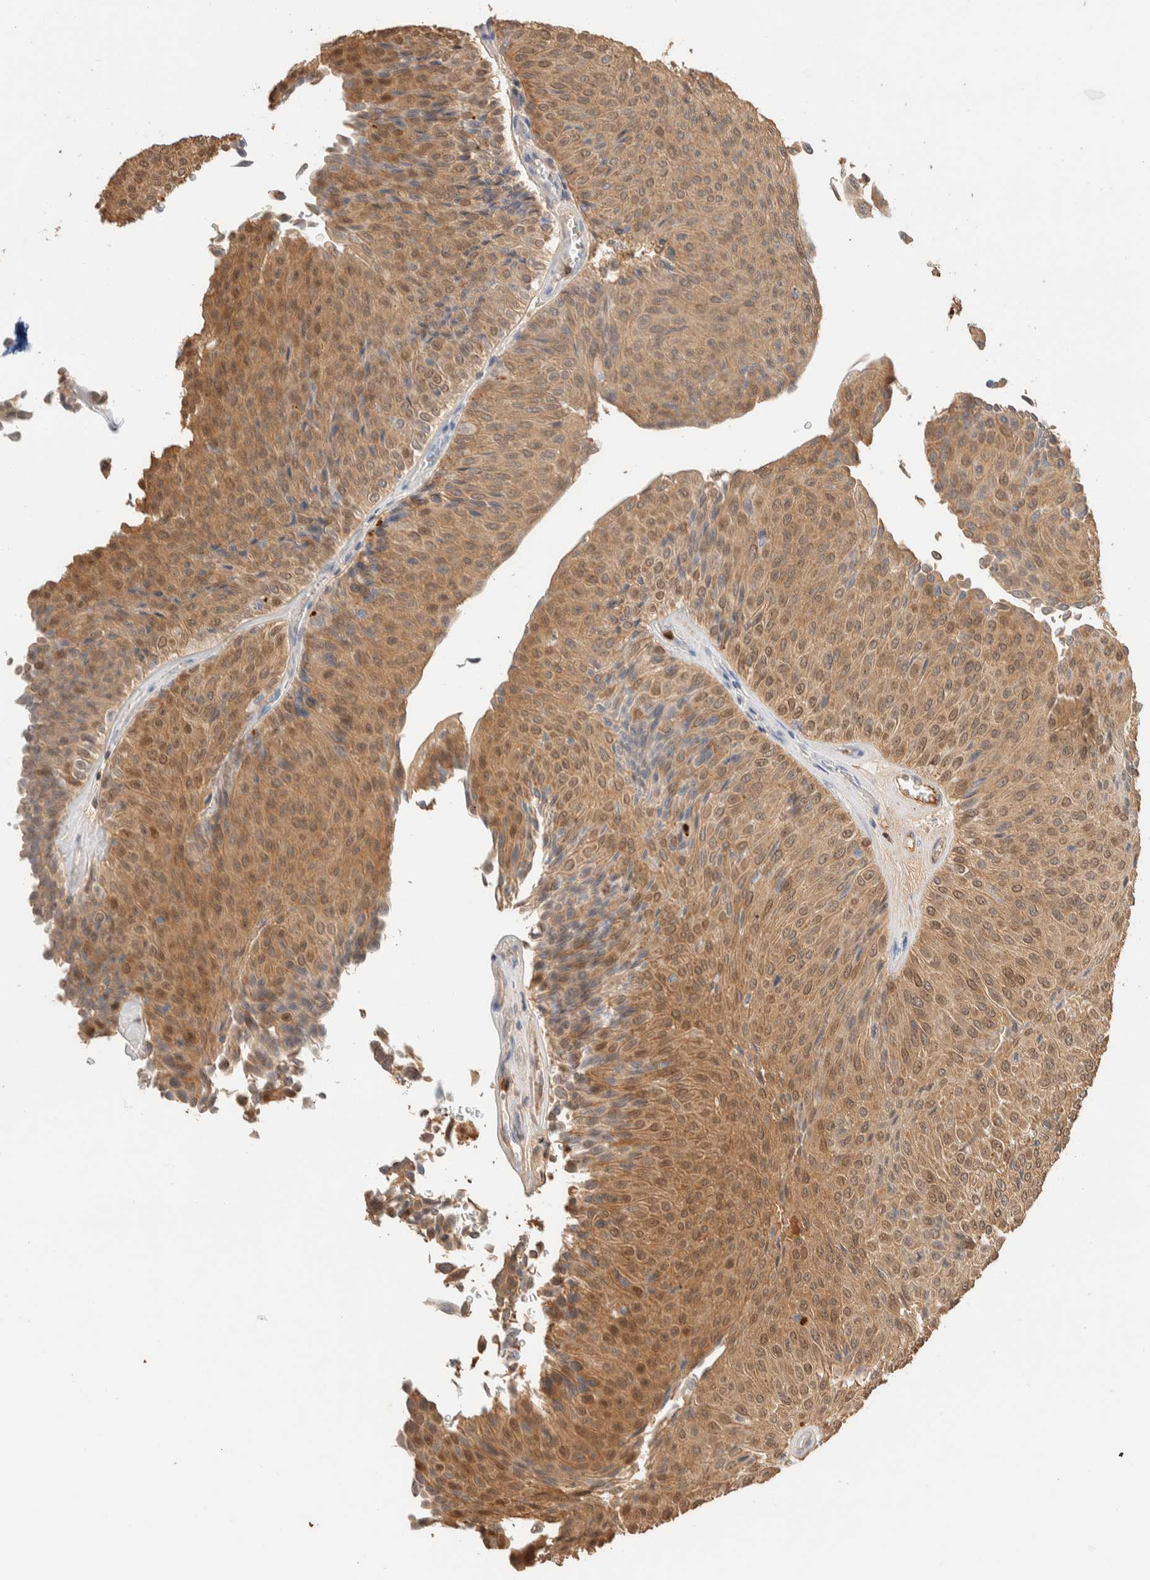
{"staining": {"intensity": "moderate", "quantity": ">75%", "location": "cytoplasmic/membranous,nuclear"}, "tissue": "urothelial cancer", "cell_type": "Tumor cells", "image_type": "cancer", "snomed": [{"axis": "morphology", "description": "Urothelial carcinoma, Low grade"}, {"axis": "topography", "description": "Urinary bladder"}], "caption": "Protein staining of low-grade urothelial carcinoma tissue reveals moderate cytoplasmic/membranous and nuclear positivity in about >75% of tumor cells.", "gene": "SETD4", "patient": {"sex": "male", "age": 78}}